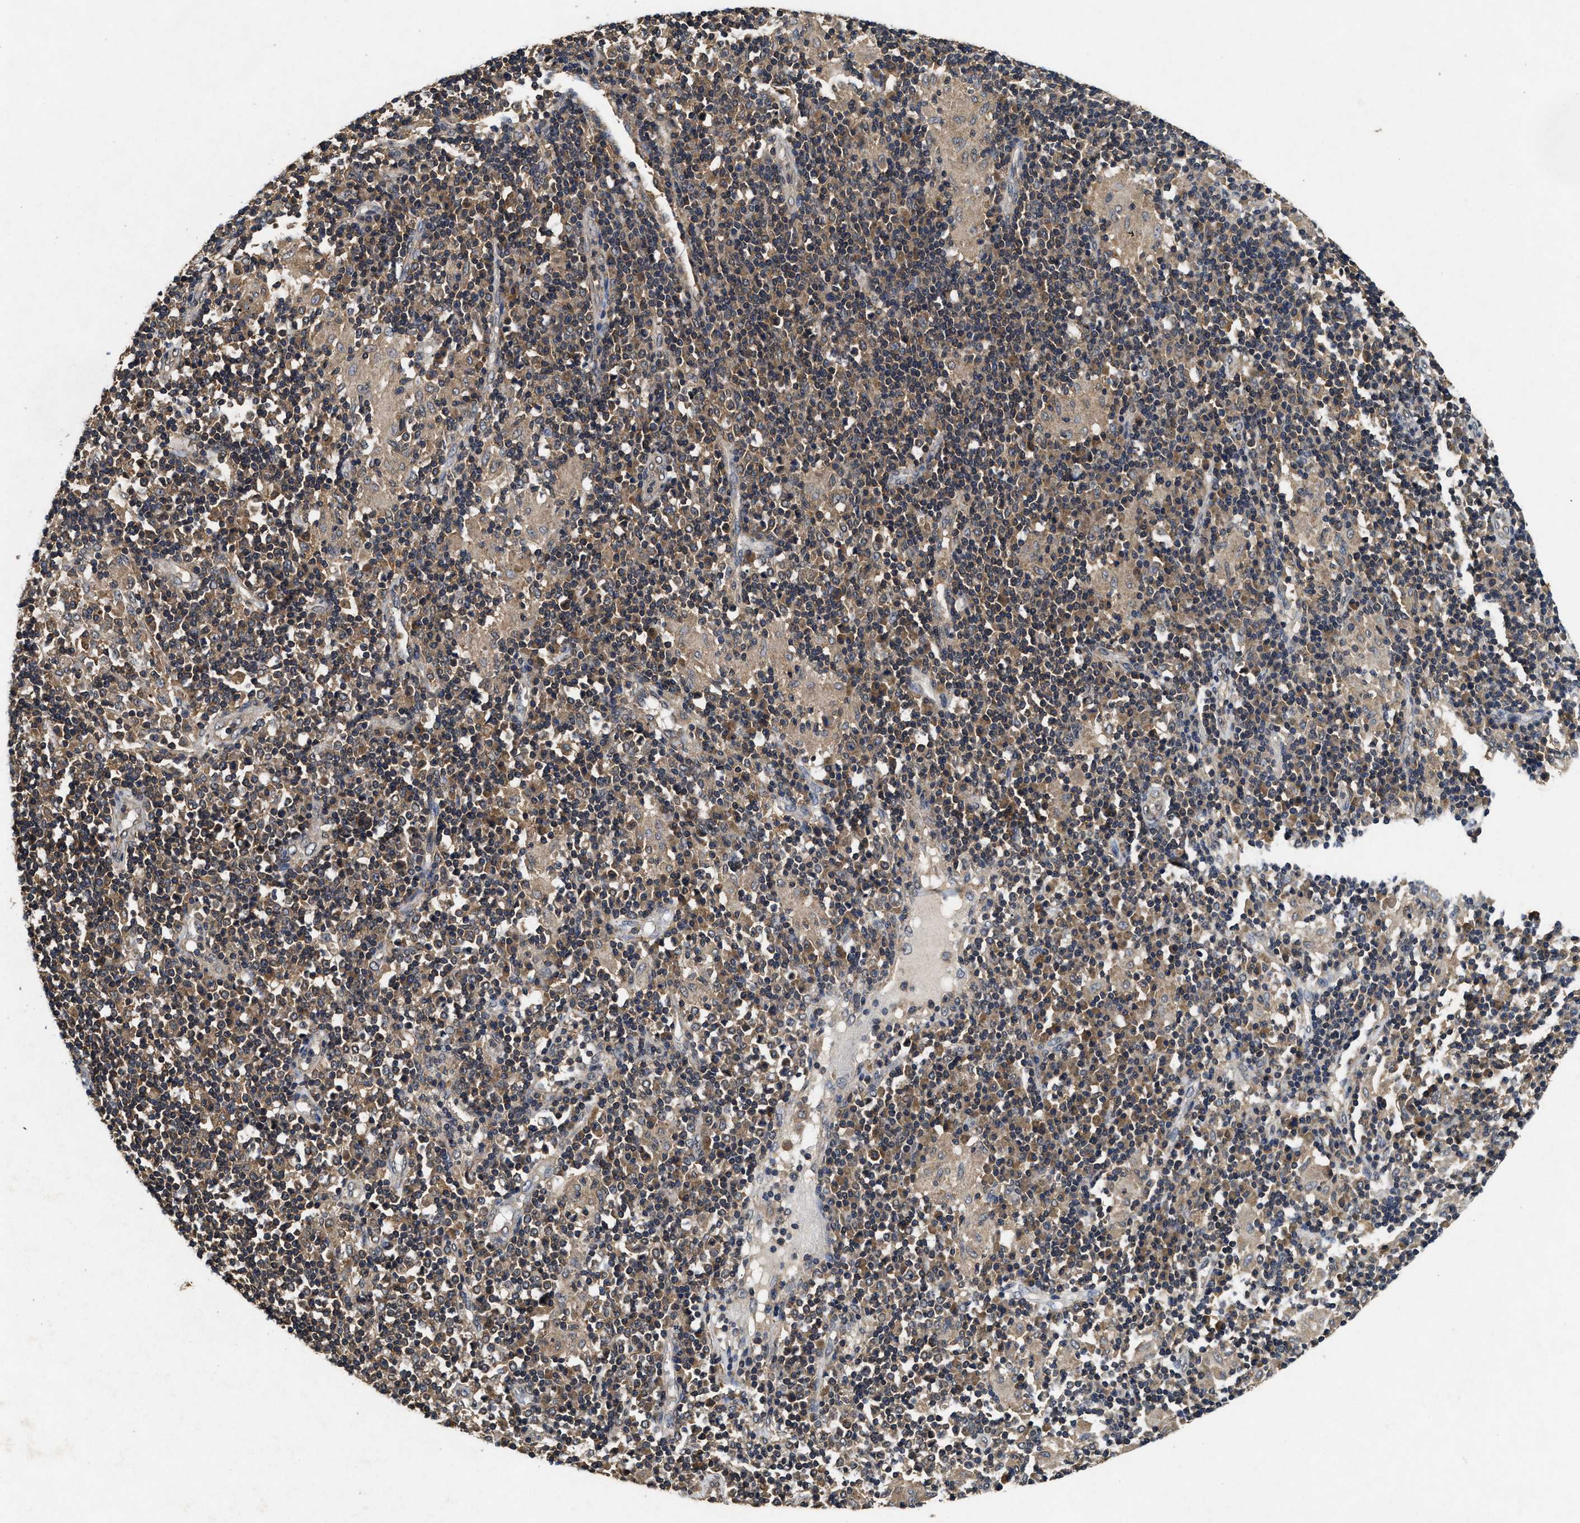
{"staining": {"intensity": "negative", "quantity": "none", "location": "none"}, "tissue": "soft tissue", "cell_type": "Fibroblasts", "image_type": "normal", "snomed": [{"axis": "morphology", "description": "Normal tissue, NOS"}, {"axis": "morphology", "description": "Adenocarcinoma, NOS"}, {"axis": "topography", "description": "Esophagus"}], "caption": "Soft tissue was stained to show a protein in brown. There is no significant expression in fibroblasts.", "gene": "PDAP1", "patient": {"sex": "male", "age": 62}}